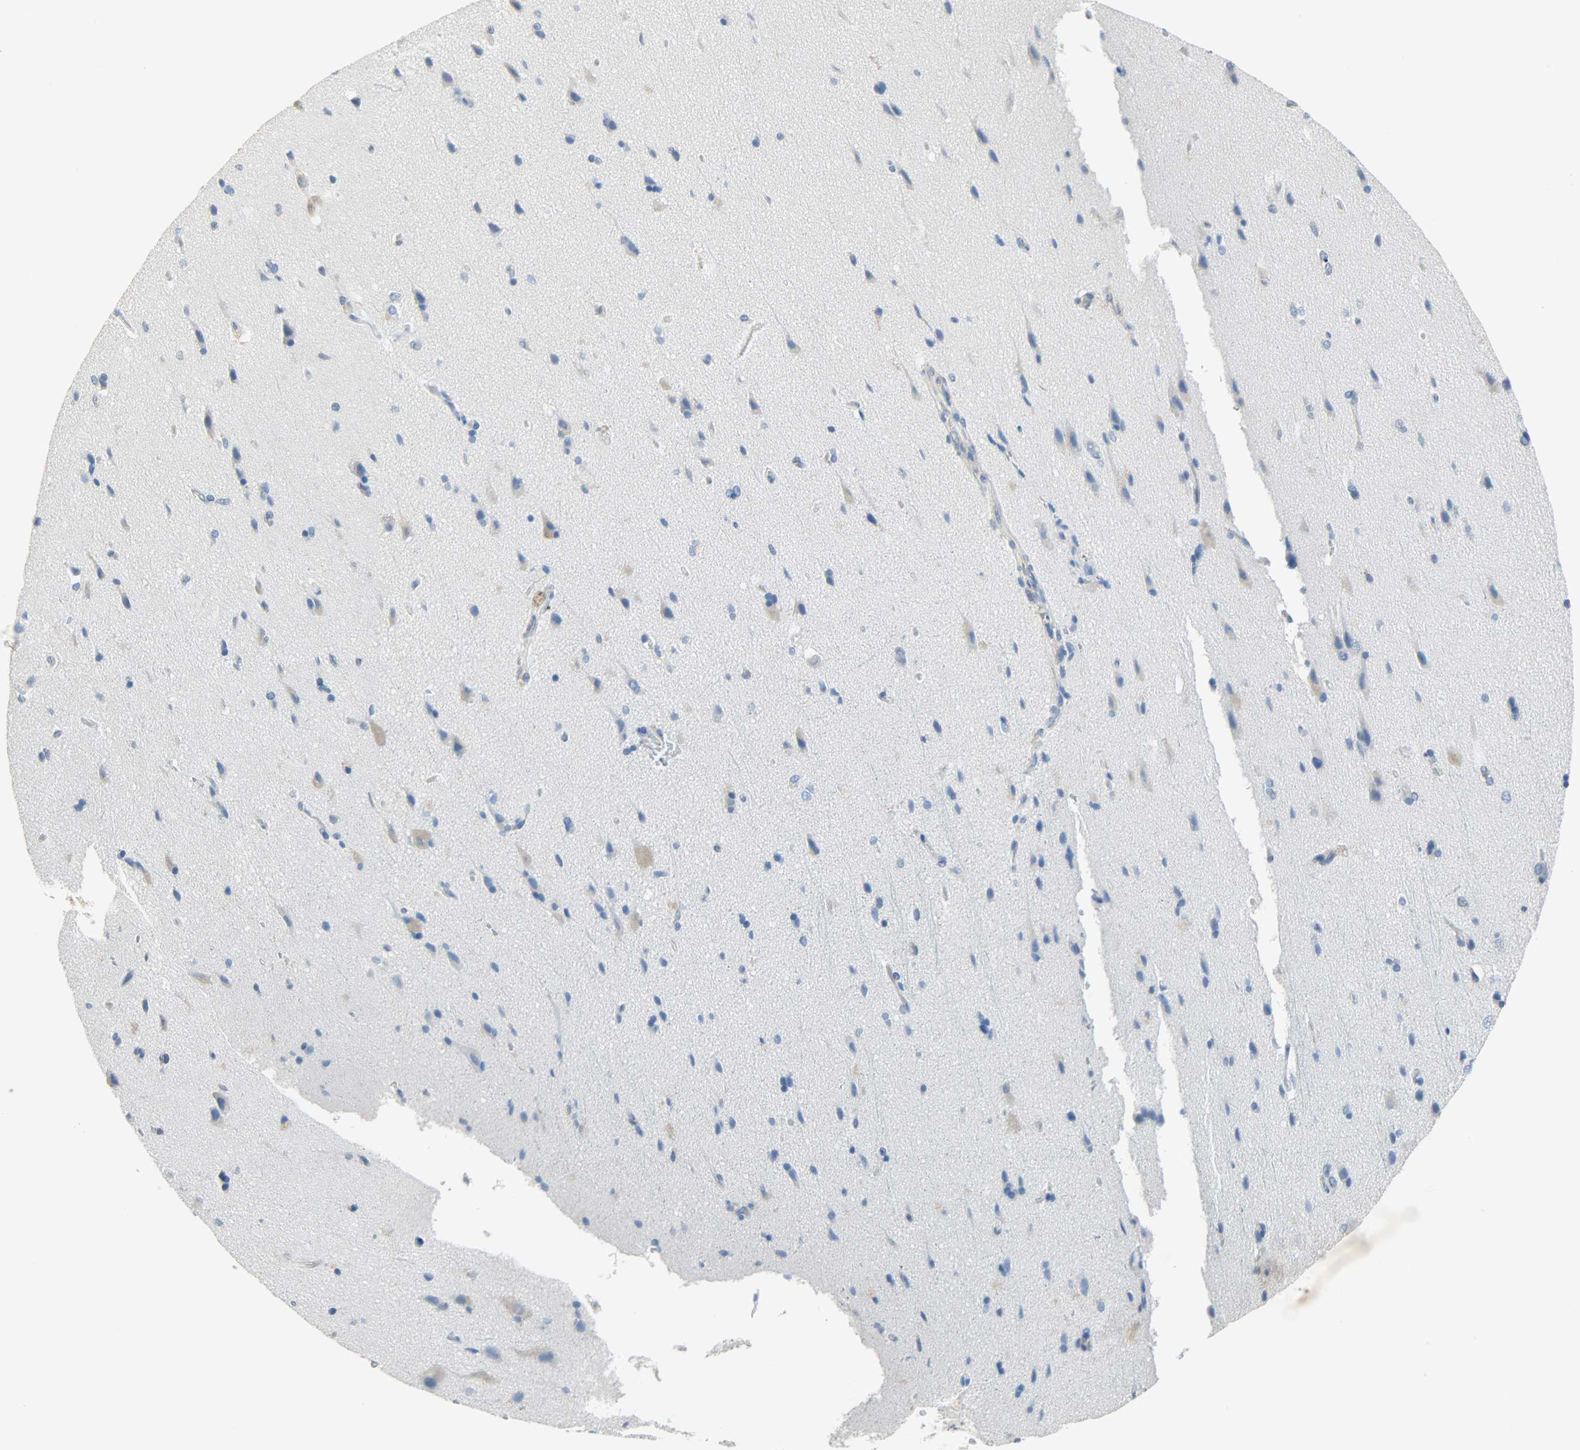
{"staining": {"intensity": "negative", "quantity": "none", "location": "none"}, "tissue": "cerebral cortex", "cell_type": "Endothelial cells", "image_type": "normal", "snomed": [{"axis": "morphology", "description": "Normal tissue, NOS"}, {"axis": "topography", "description": "Cerebral cortex"}], "caption": "Human cerebral cortex stained for a protein using immunohistochemistry (IHC) shows no expression in endothelial cells.", "gene": "EIF4EBP1", "patient": {"sex": "male", "age": 62}}